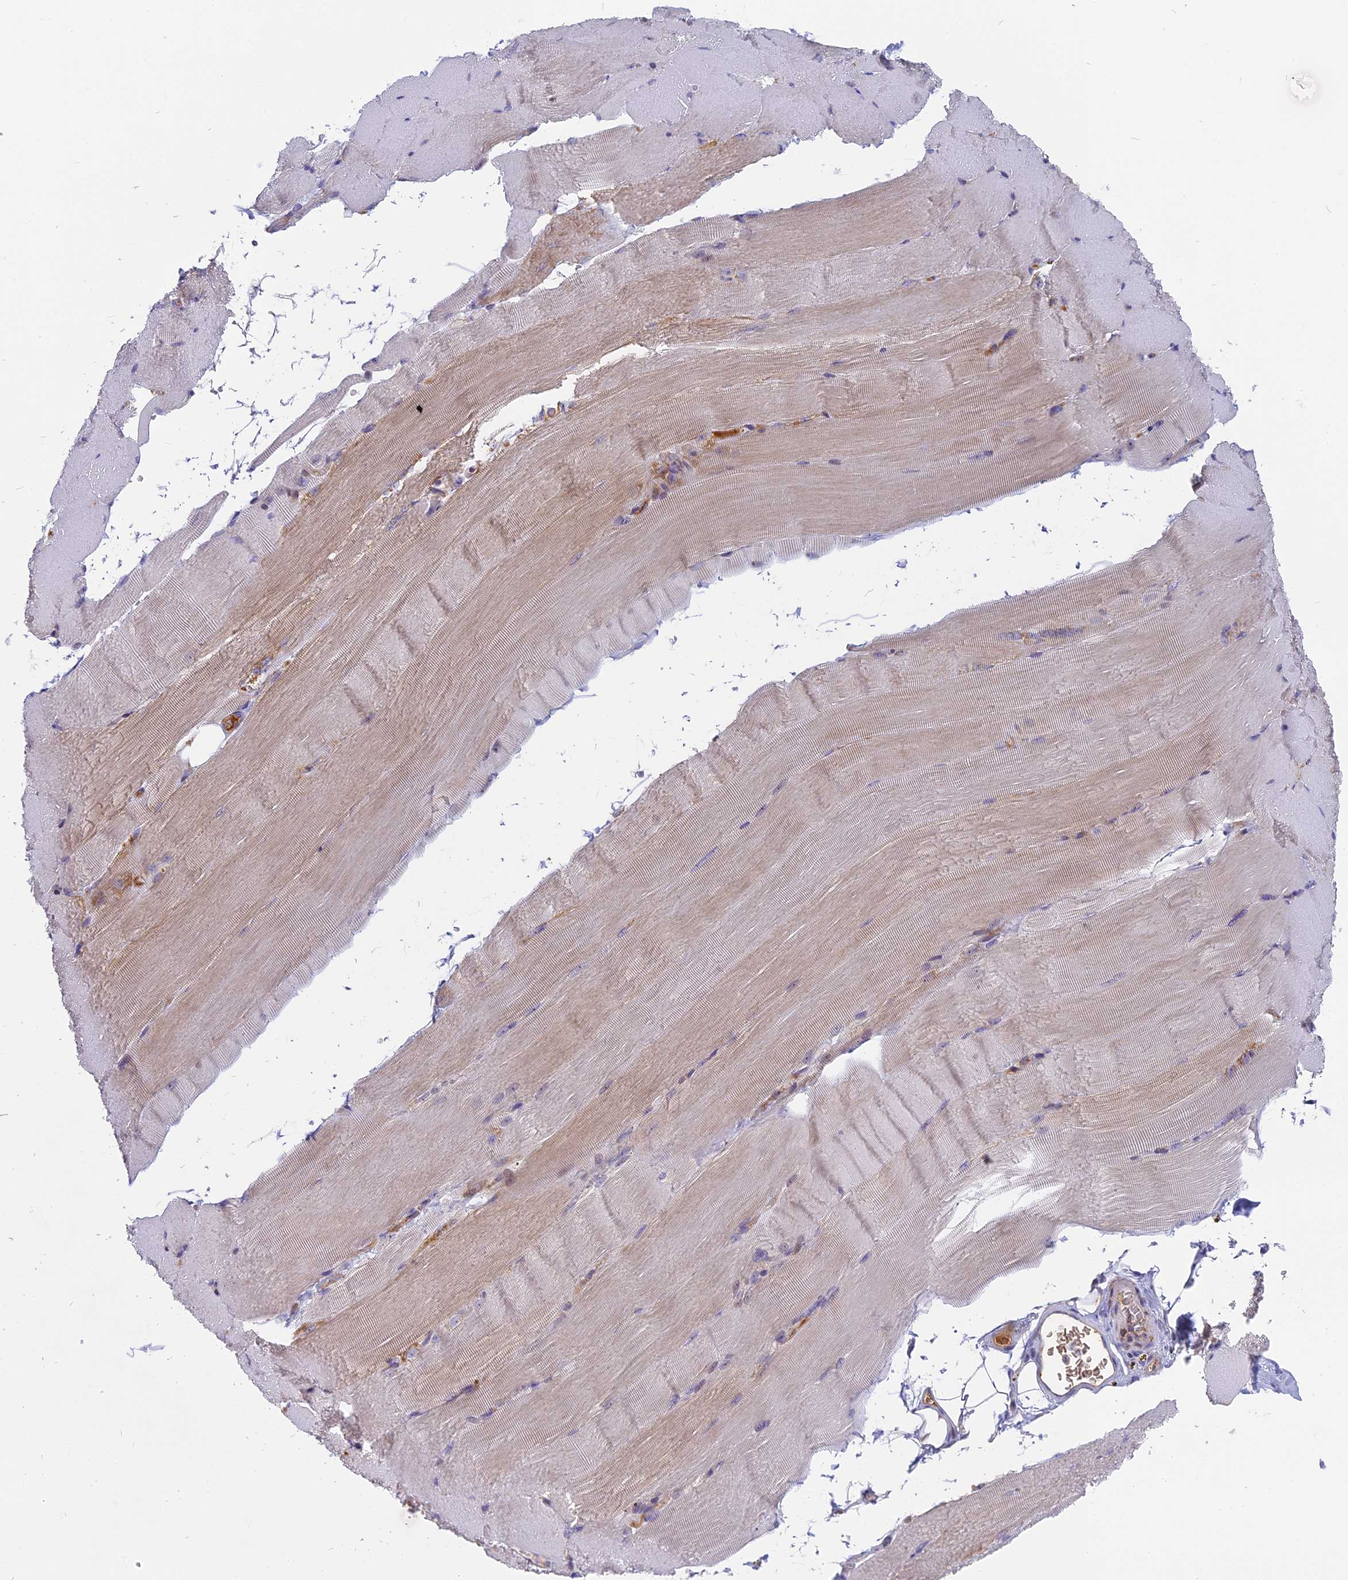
{"staining": {"intensity": "weak", "quantity": "25%-75%", "location": "cytoplasmic/membranous"}, "tissue": "skeletal muscle", "cell_type": "Myocytes", "image_type": "normal", "snomed": [{"axis": "morphology", "description": "Normal tissue, NOS"}, {"axis": "topography", "description": "Skeletal muscle"}, {"axis": "topography", "description": "Parathyroid gland"}], "caption": "This is a histology image of immunohistochemistry (IHC) staining of benign skeletal muscle, which shows weak expression in the cytoplasmic/membranous of myocytes.", "gene": "DTWD1", "patient": {"sex": "female", "age": 37}}